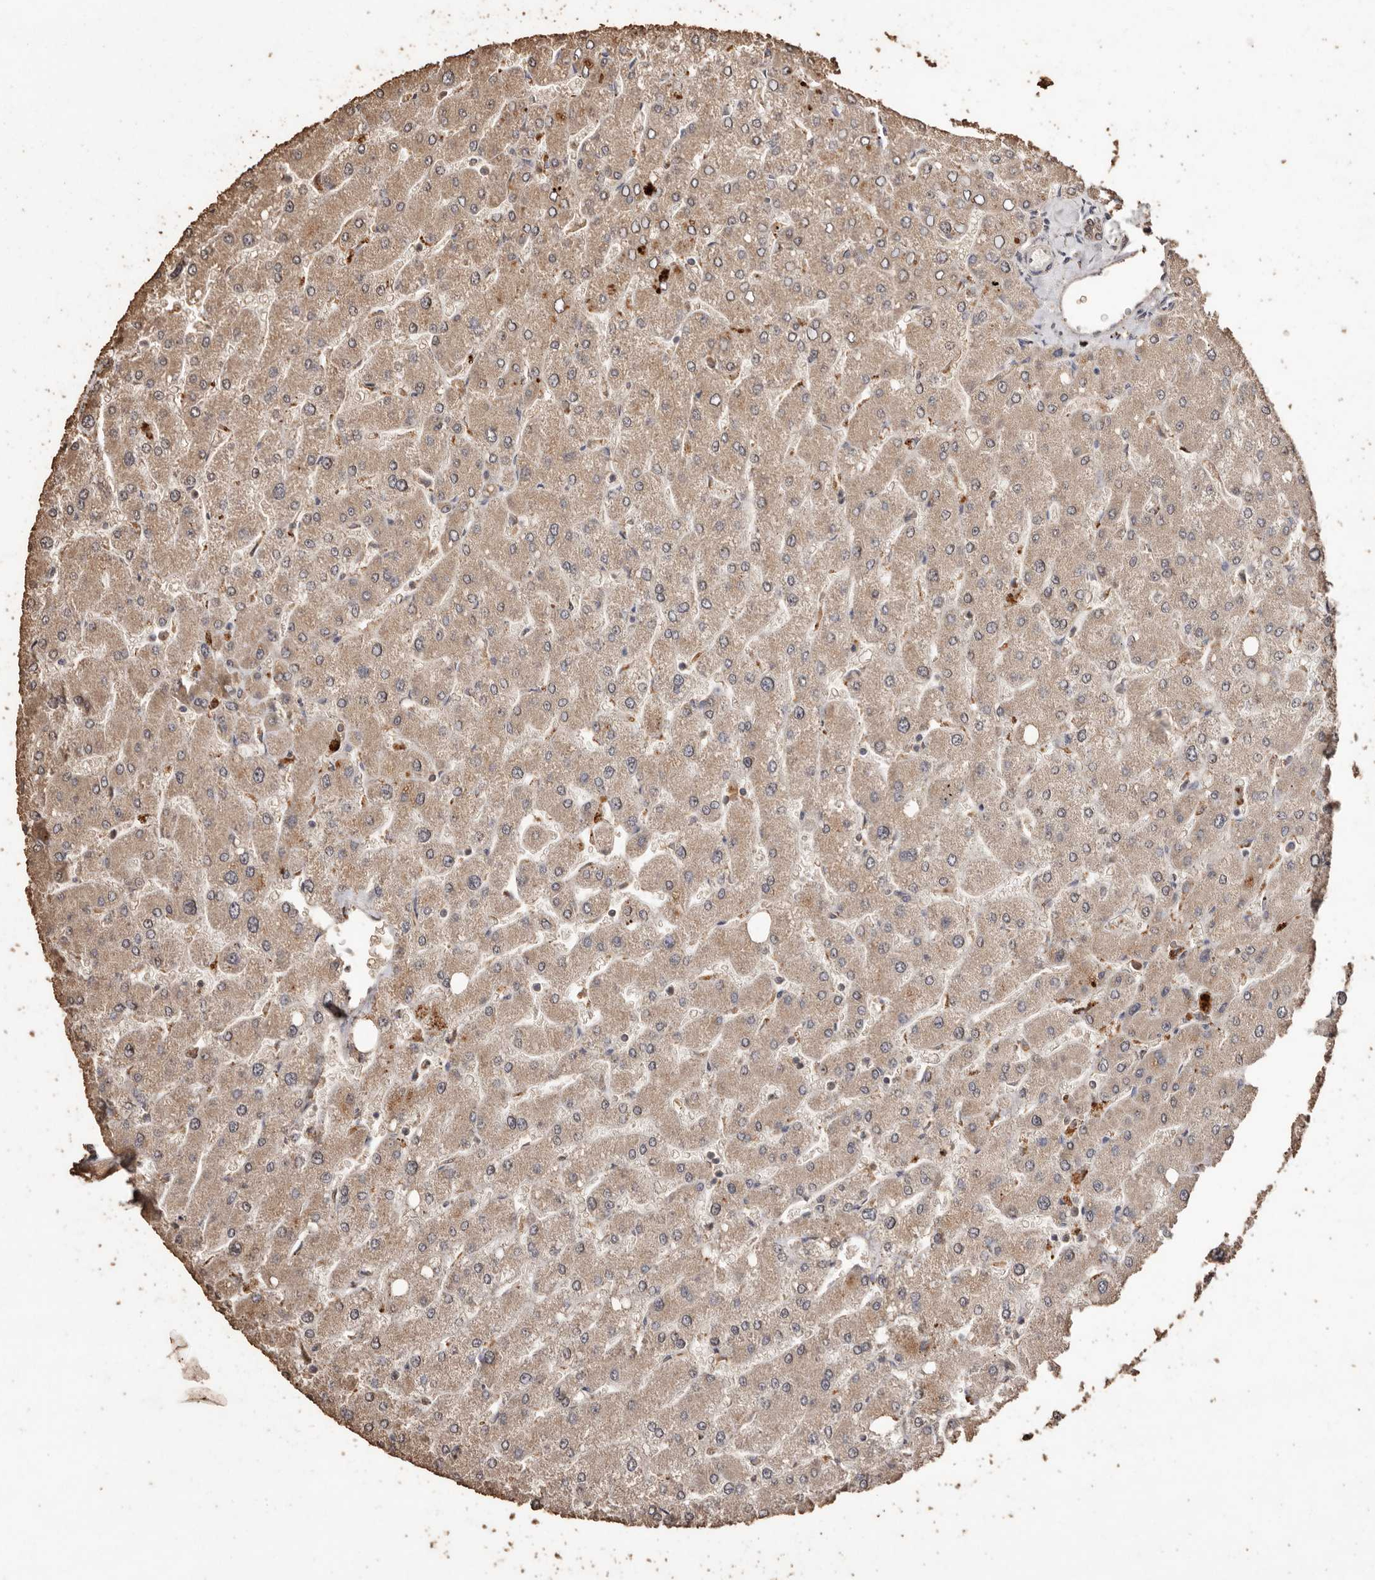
{"staining": {"intensity": "weak", "quantity": ">75%", "location": "cytoplasmic/membranous"}, "tissue": "liver", "cell_type": "Cholangiocytes", "image_type": "normal", "snomed": [{"axis": "morphology", "description": "Normal tissue, NOS"}, {"axis": "topography", "description": "Liver"}], "caption": "Protein expression analysis of unremarkable liver exhibits weak cytoplasmic/membranous staining in about >75% of cholangiocytes.", "gene": "PKDCC", "patient": {"sex": "male", "age": 55}}